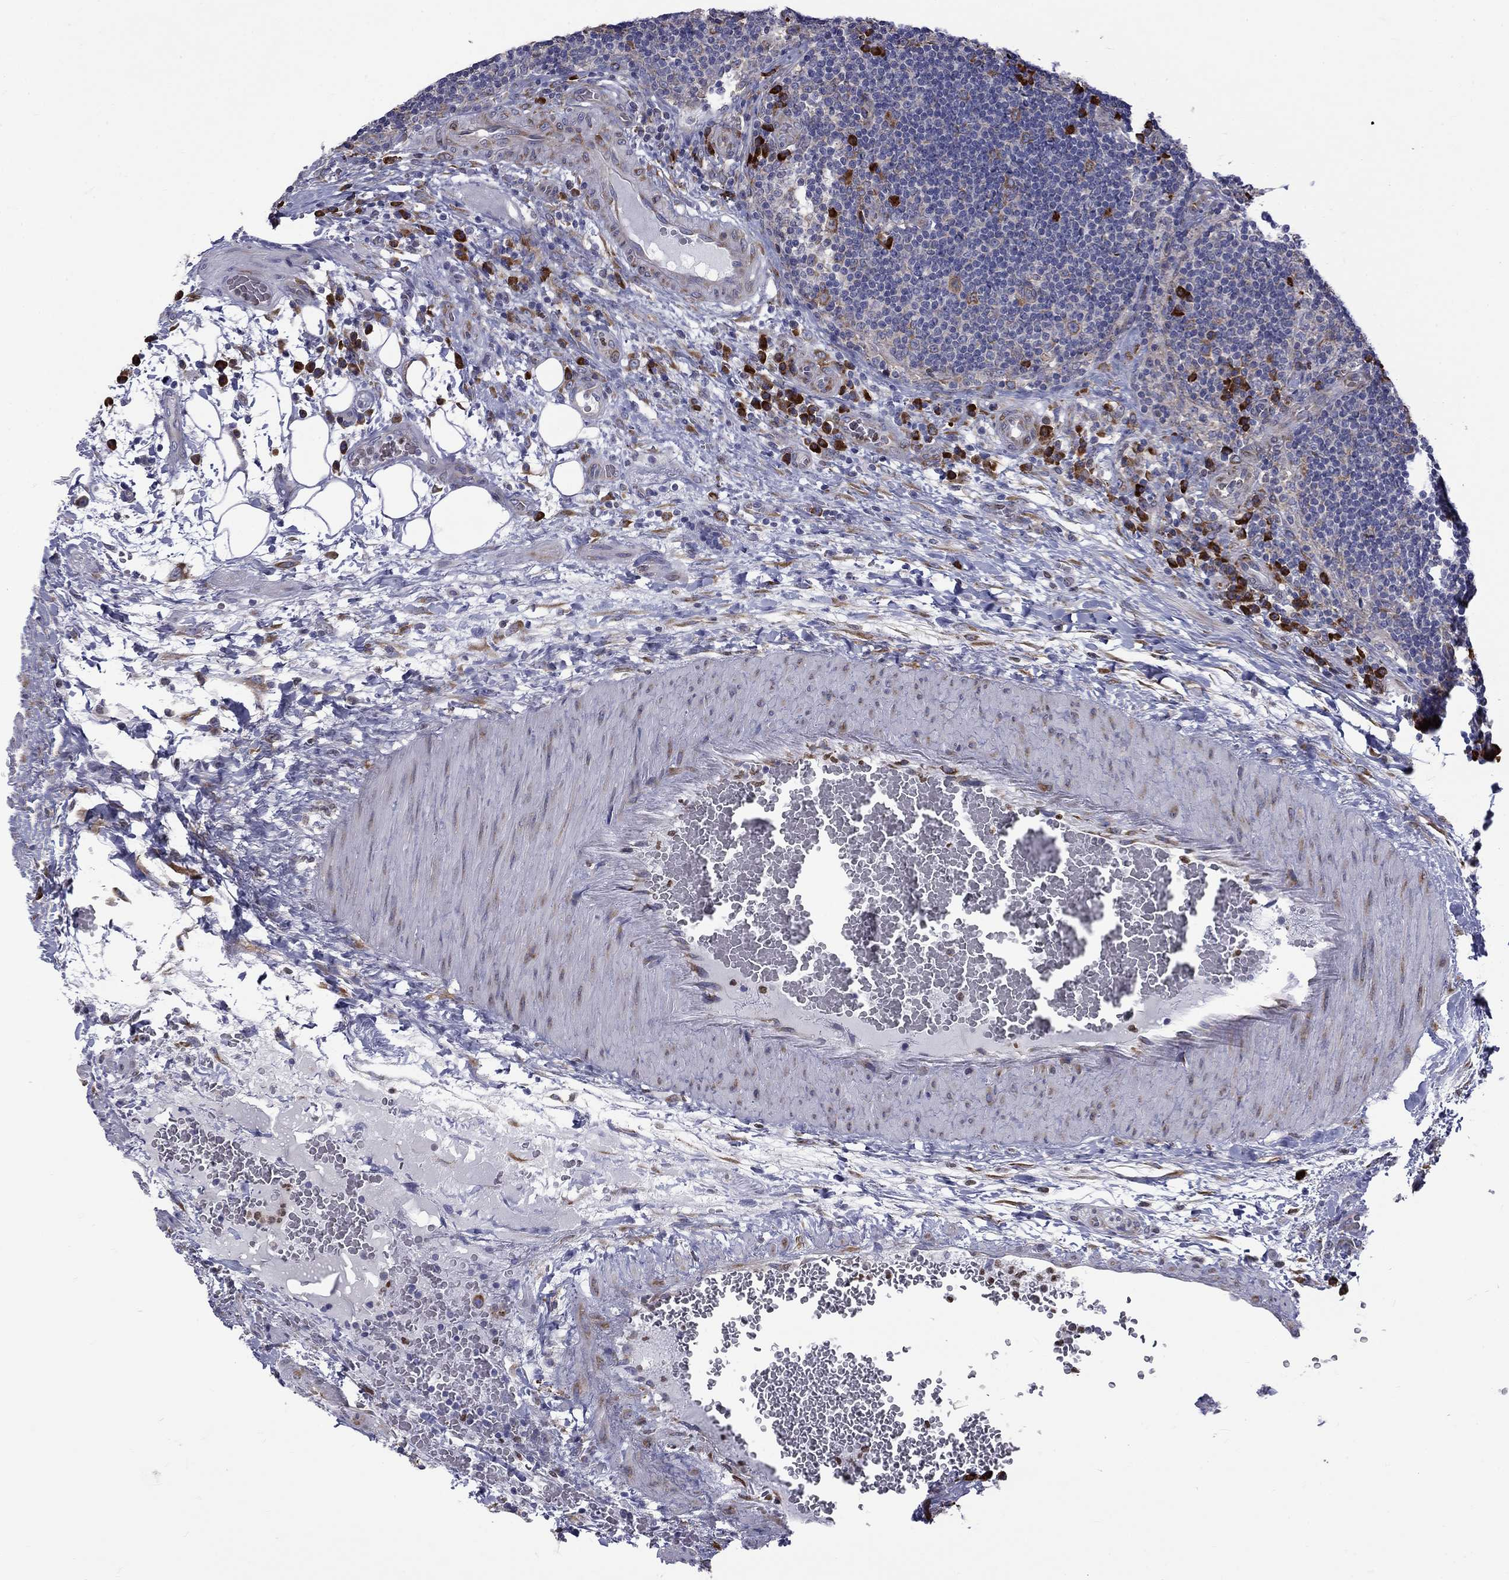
{"staining": {"intensity": "strong", "quantity": "<25%", "location": "cytoplasmic/membranous"}, "tissue": "lymph node", "cell_type": "Non-germinal center cells", "image_type": "normal", "snomed": [{"axis": "morphology", "description": "Normal tissue, NOS"}, {"axis": "topography", "description": "Lymph node"}], "caption": "Lymph node was stained to show a protein in brown. There is medium levels of strong cytoplasmic/membranous expression in approximately <25% of non-germinal center cells. (IHC, brightfield microscopy, high magnification).", "gene": "PABPC4", "patient": {"sex": "male", "age": 63}}